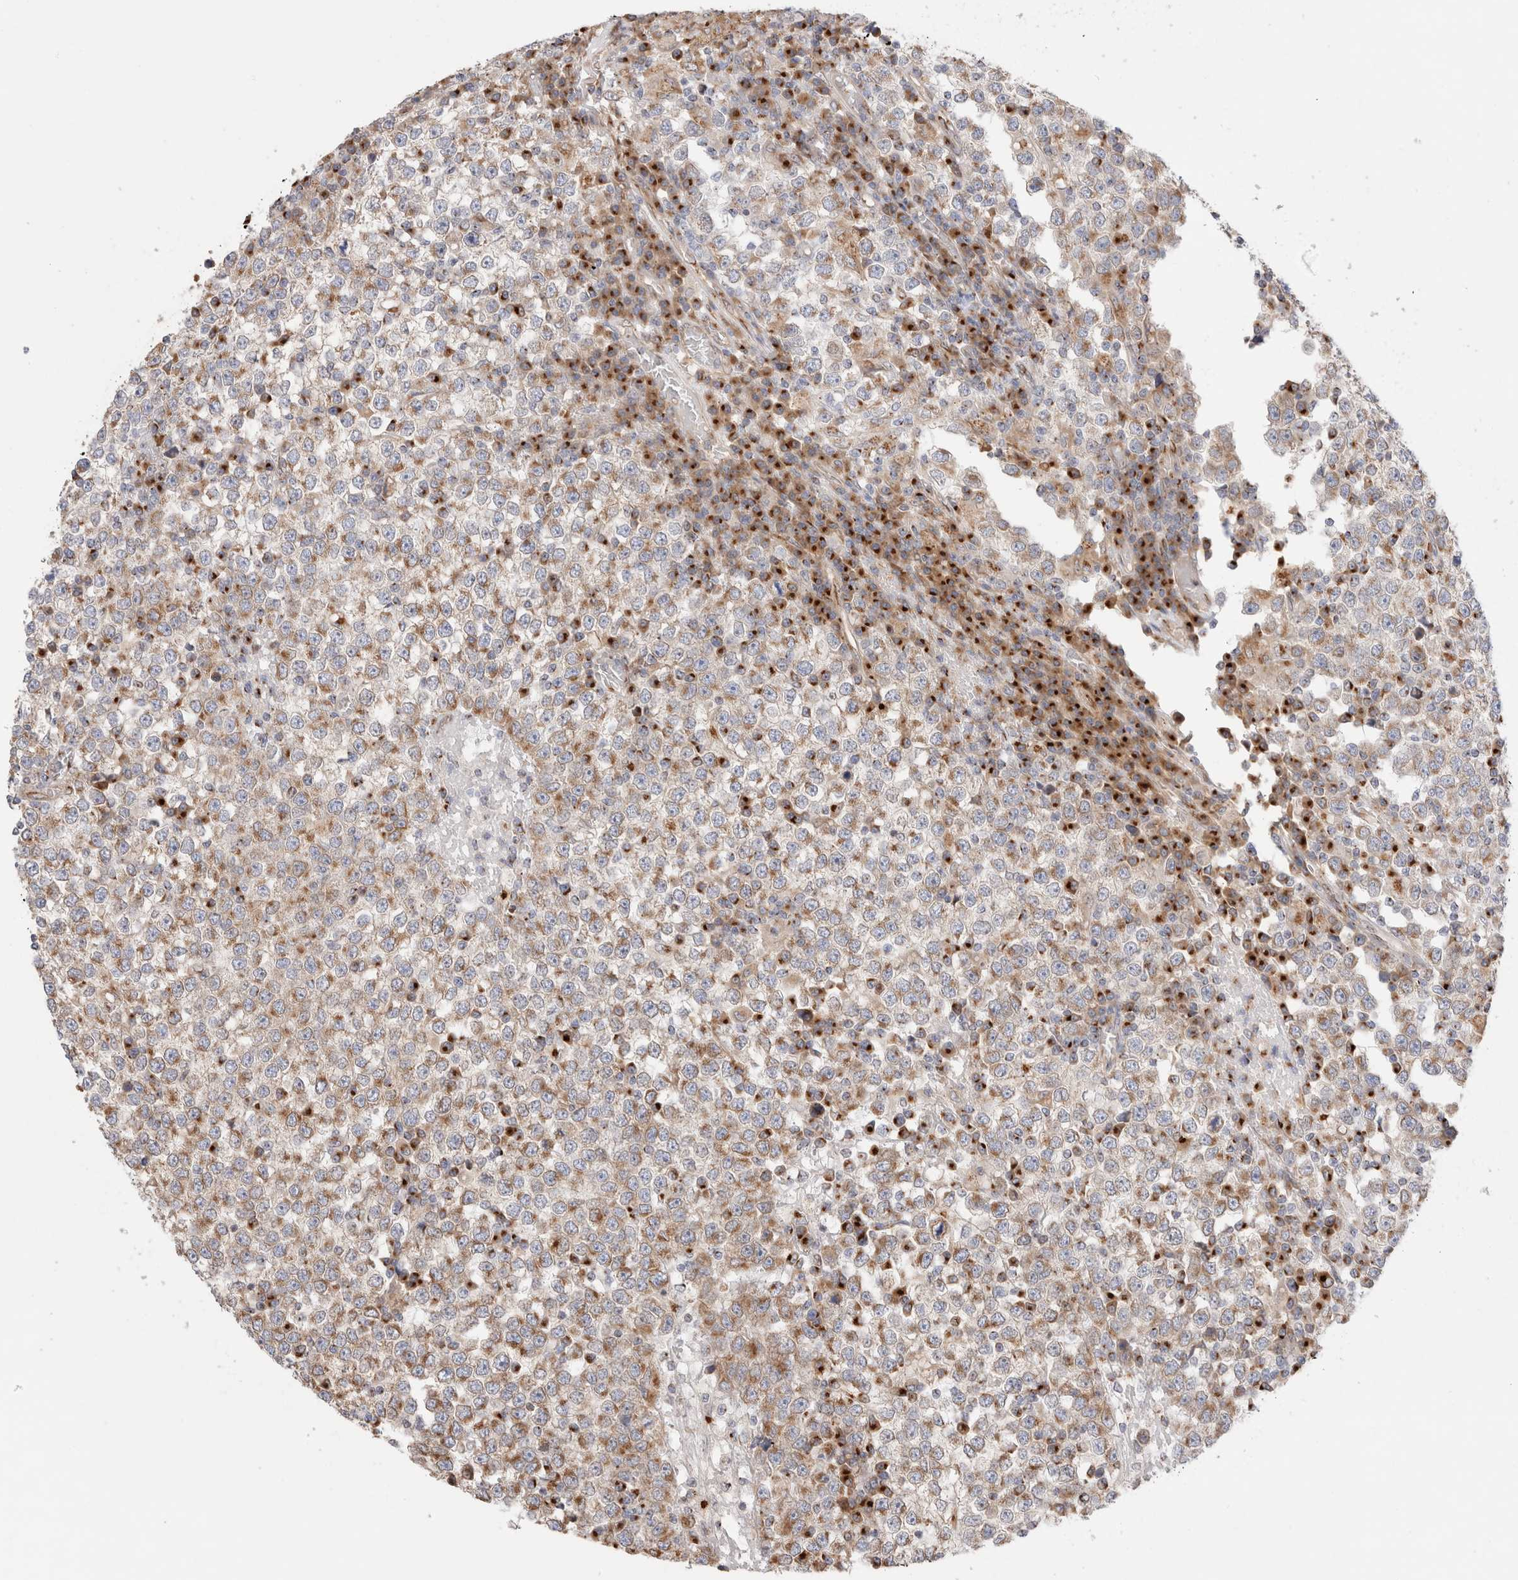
{"staining": {"intensity": "moderate", "quantity": ">75%", "location": "cytoplasmic/membranous"}, "tissue": "testis cancer", "cell_type": "Tumor cells", "image_type": "cancer", "snomed": [{"axis": "morphology", "description": "Seminoma, NOS"}, {"axis": "topography", "description": "Testis"}], "caption": "The histopathology image shows a brown stain indicating the presence of a protein in the cytoplasmic/membranous of tumor cells in seminoma (testis). (DAB = brown stain, brightfield microscopy at high magnification).", "gene": "LMAN2L", "patient": {"sex": "male", "age": 65}}